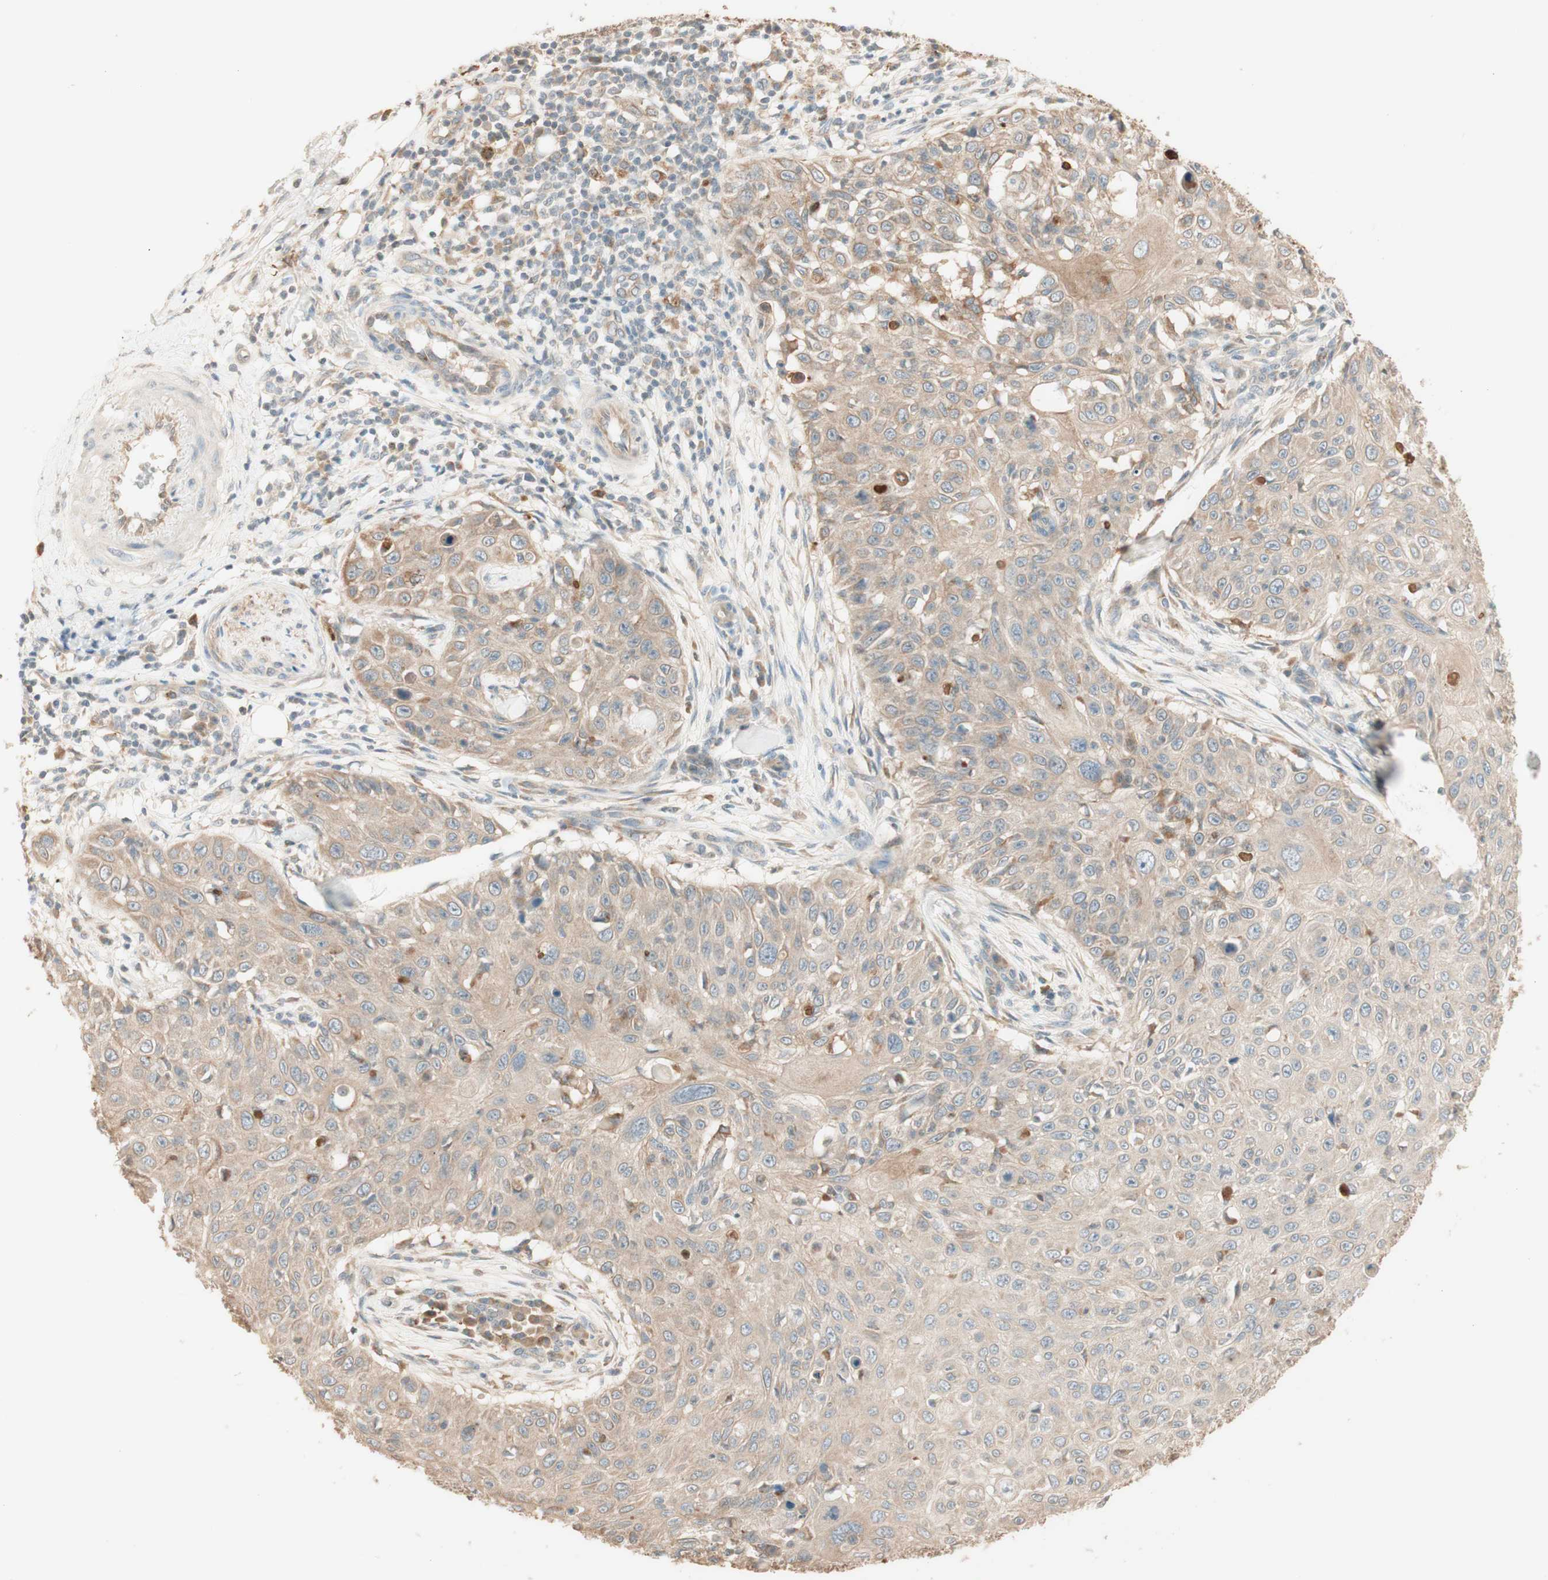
{"staining": {"intensity": "weak", "quantity": ">75%", "location": "cytoplasmic/membranous"}, "tissue": "skin cancer", "cell_type": "Tumor cells", "image_type": "cancer", "snomed": [{"axis": "morphology", "description": "Squamous cell carcinoma, NOS"}, {"axis": "topography", "description": "Skin"}], "caption": "DAB immunohistochemical staining of skin squamous cell carcinoma displays weak cytoplasmic/membranous protein staining in about >75% of tumor cells. The protein of interest is shown in brown color, while the nuclei are stained blue.", "gene": "CLCN2", "patient": {"sex": "male", "age": 86}}